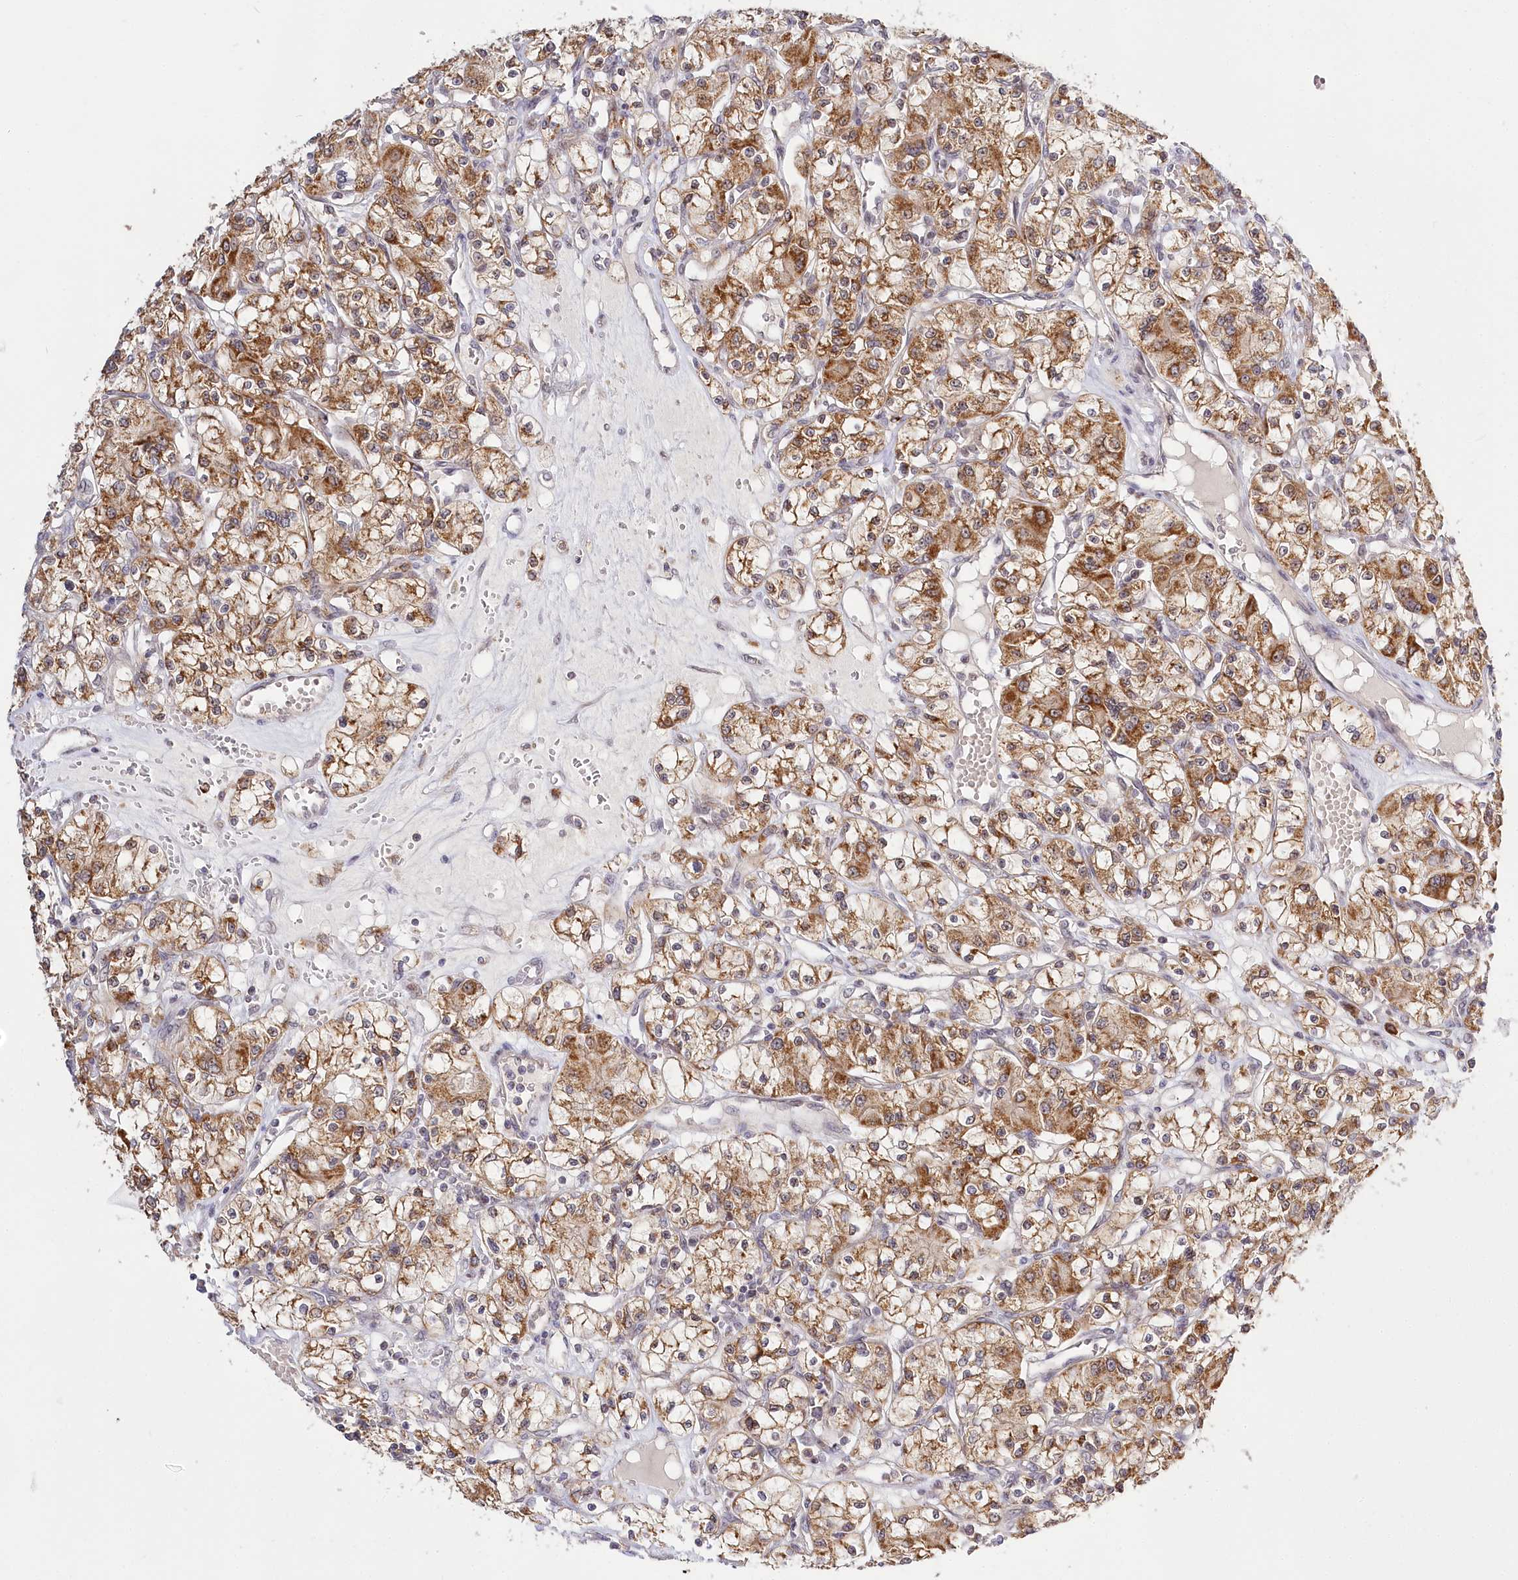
{"staining": {"intensity": "moderate", "quantity": ">75%", "location": "cytoplasmic/membranous"}, "tissue": "renal cancer", "cell_type": "Tumor cells", "image_type": "cancer", "snomed": [{"axis": "morphology", "description": "Adenocarcinoma, NOS"}, {"axis": "topography", "description": "Kidney"}], "caption": "A brown stain shows moderate cytoplasmic/membranous expression of a protein in human renal cancer (adenocarcinoma) tumor cells. The staining was performed using DAB, with brown indicating positive protein expression. Nuclei are stained blue with hematoxylin.", "gene": "RTN4IP1", "patient": {"sex": "female", "age": 59}}